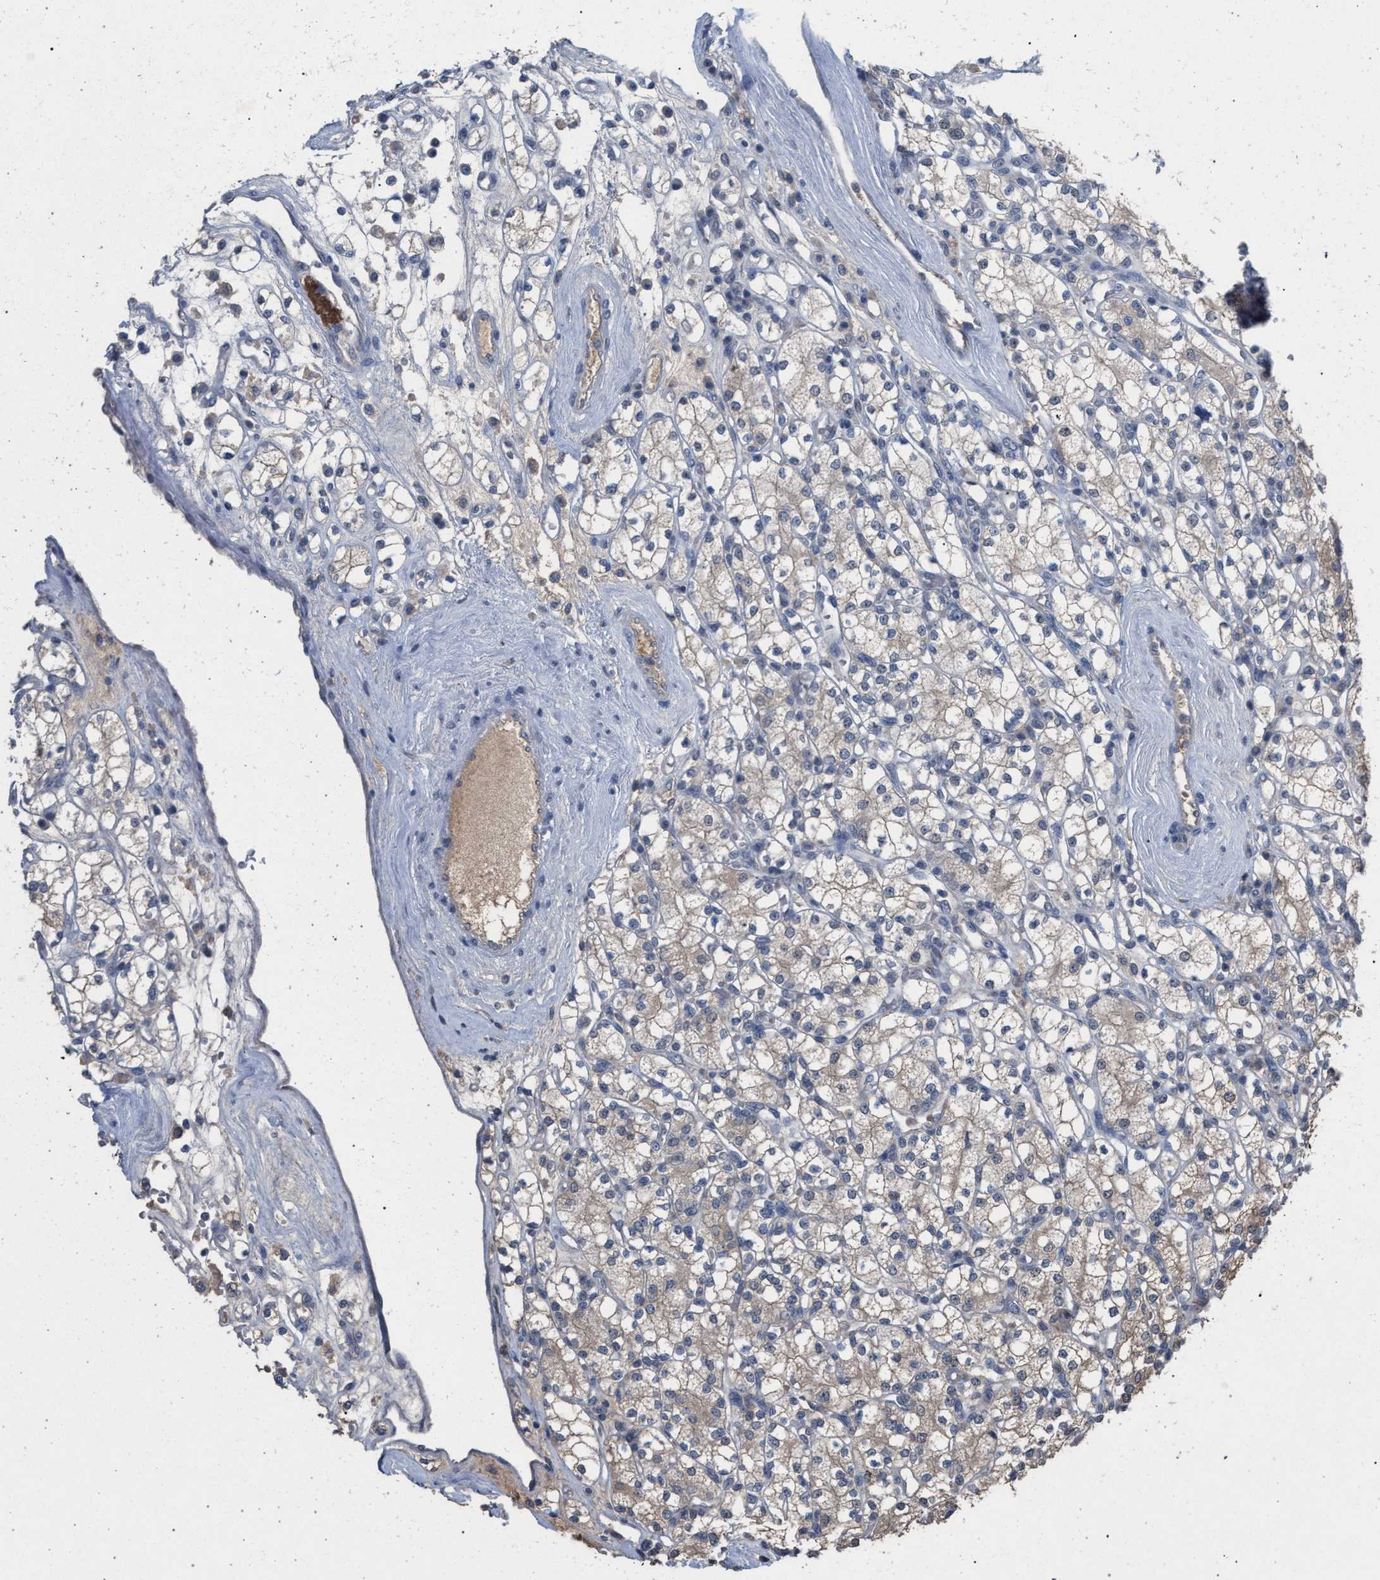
{"staining": {"intensity": "weak", "quantity": "25%-75%", "location": "cytoplasmic/membranous"}, "tissue": "renal cancer", "cell_type": "Tumor cells", "image_type": "cancer", "snomed": [{"axis": "morphology", "description": "Adenocarcinoma, NOS"}, {"axis": "topography", "description": "Kidney"}], "caption": "DAB immunohistochemical staining of human renal cancer reveals weak cytoplasmic/membranous protein expression in about 25%-75% of tumor cells. Immunohistochemistry stains the protein of interest in brown and the nuclei are stained blue.", "gene": "TECPR1", "patient": {"sex": "male", "age": 77}}